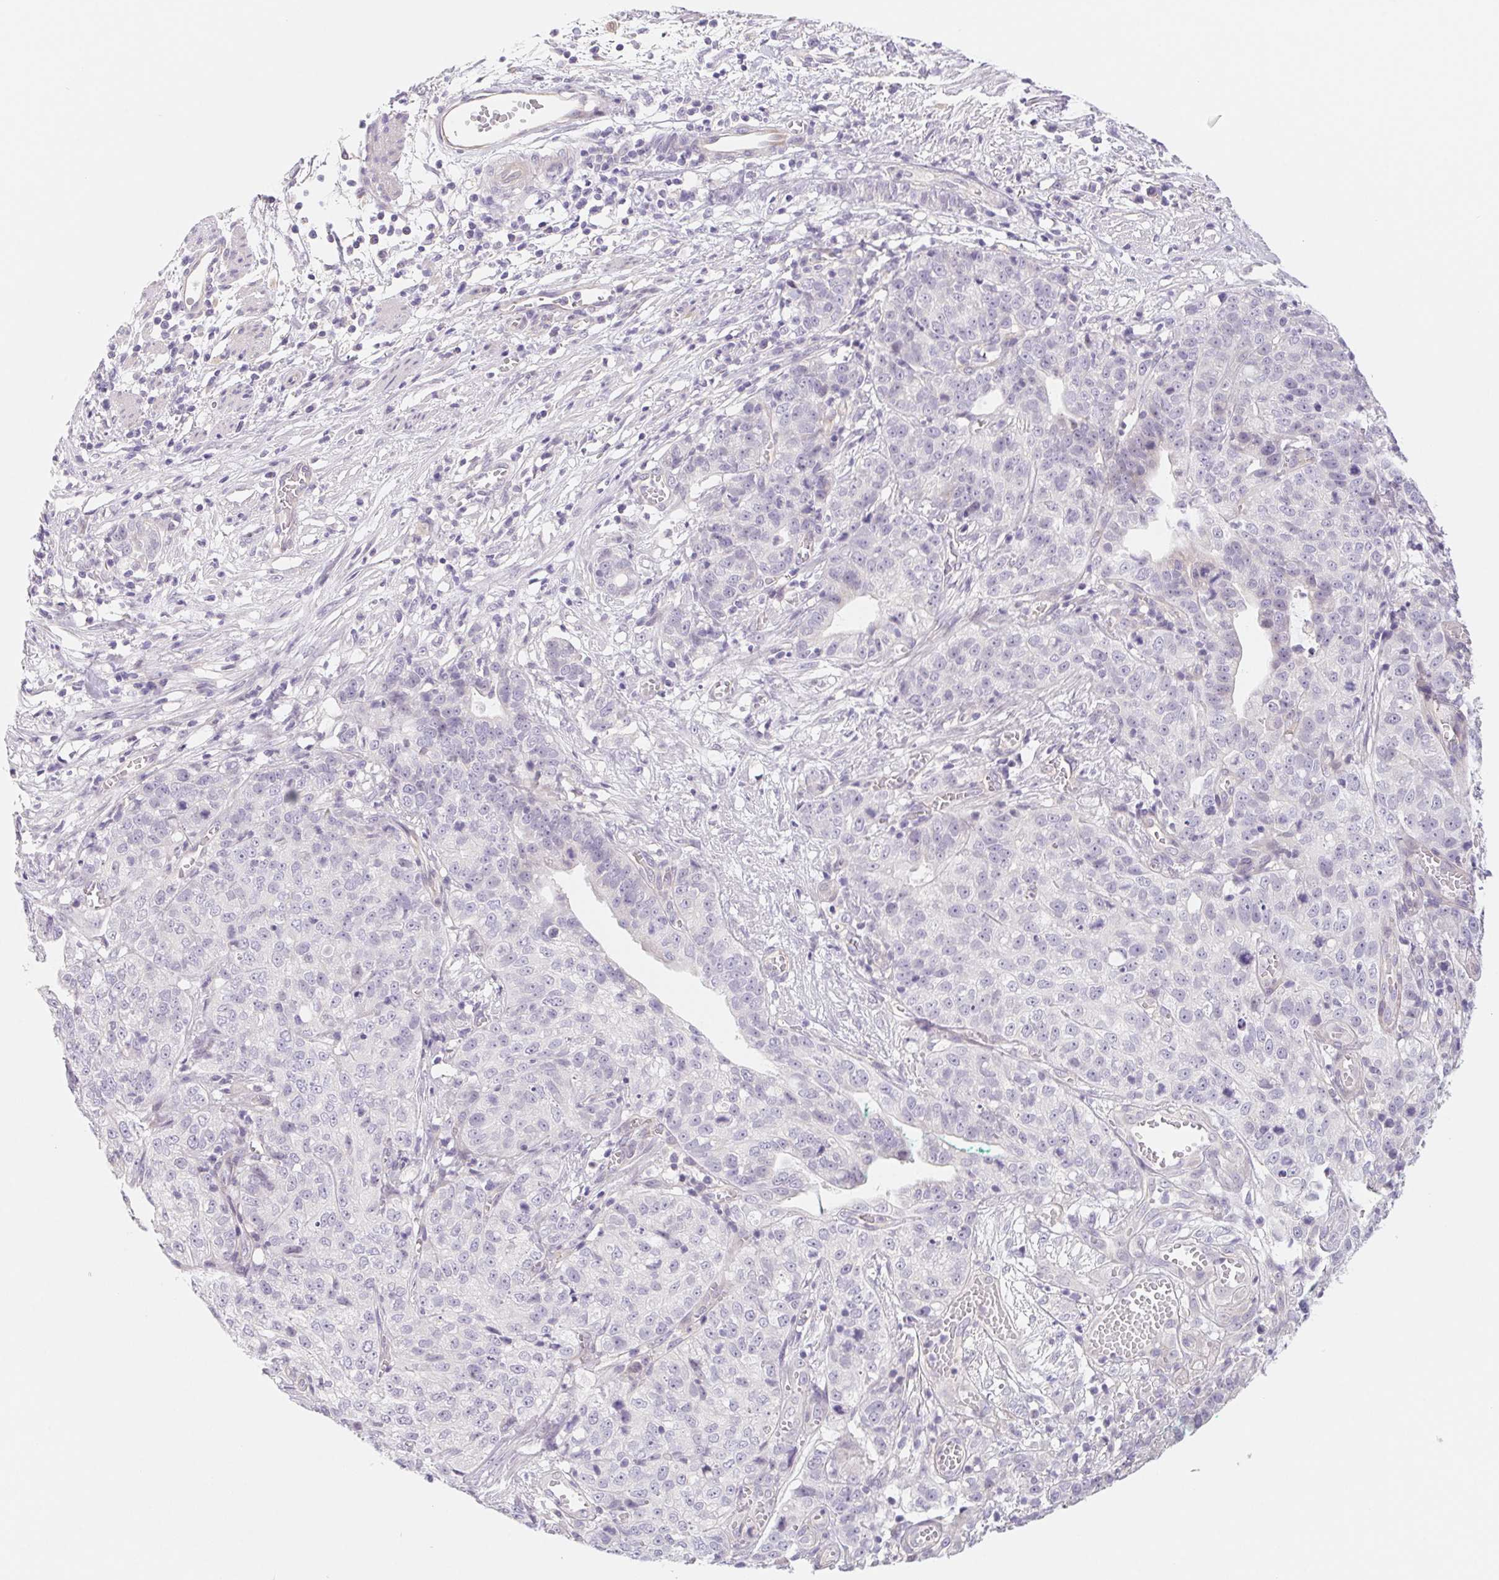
{"staining": {"intensity": "negative", "quantity": "none", "location": "none"}, "tissue": "stomach cancer", "cell_type": "Tumor cells", "image_type": "cancer", "snomed": [{"axis": "morphology", "description": "Adenocarcinoma, NOS"}, {"axis": "topography", "description": "Stomach, upper"}], "caption": "IHC image of human adenocarcinoma (stomach) stained for a protein (brown), which reveals no expression in tumor cells.", "gene": "CTNND2", "patient": {"sex": "female", "age": 67}}